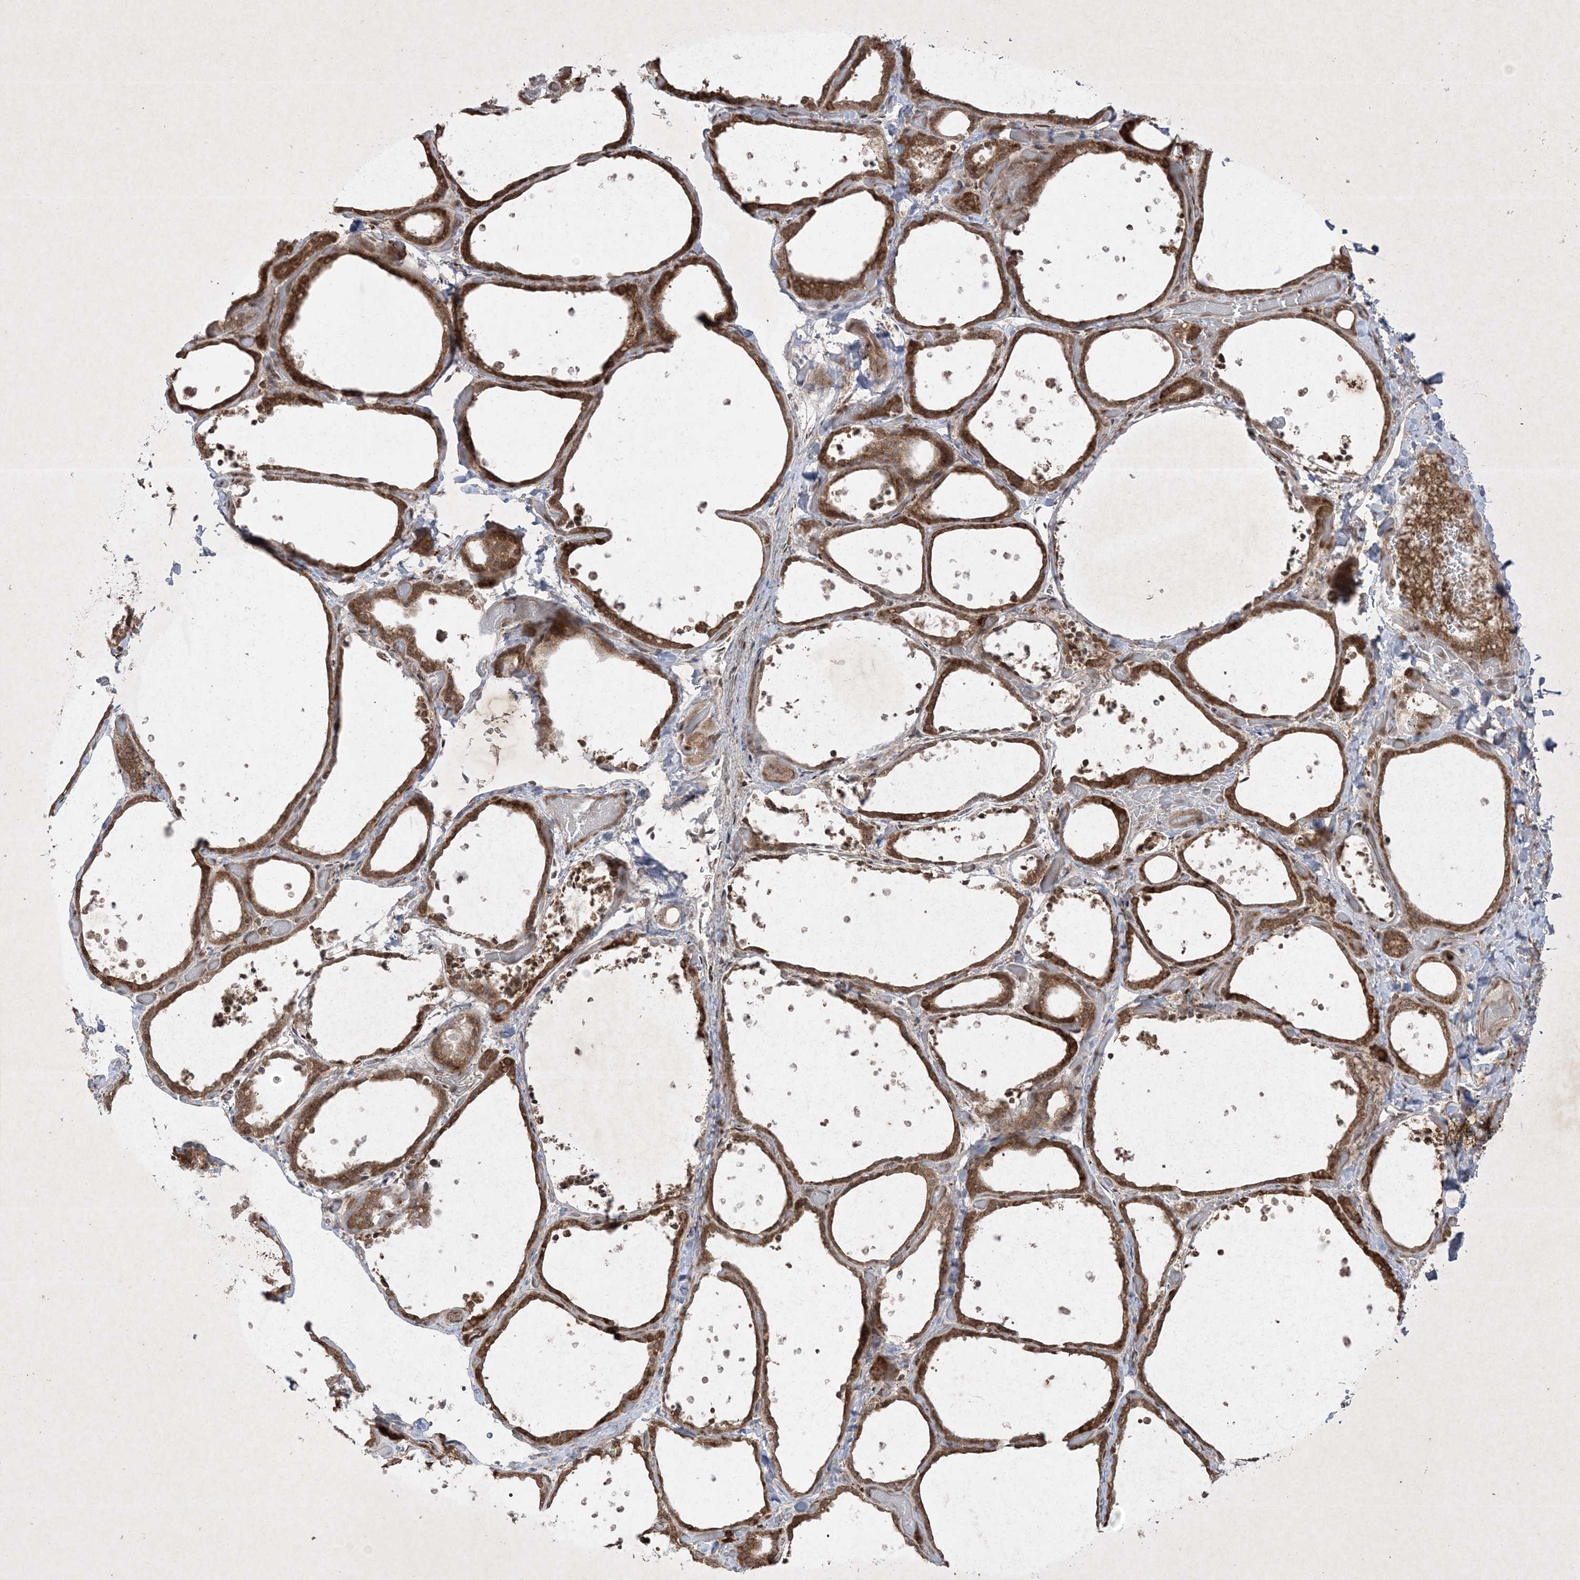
{"staining": {"intensity": "moderate", "quantity": ">75%", "location": "cytoplasmic/membranous"}, "tissue": "thyroid gland", "cell_type": "Glandular cells", "image_type": "normal", "snomed": [{"axis": "morphology", "description": "Normal tissue, NOS"}, {"axis": "topography", "description": "Thyroid gland"}], "caption": "This image exhibits immunohistochemistry (IHC) staining of unremarkable human thyroid gland, with medium moderate cytoplasmic/membranous expression in approximately >75% of glandular cells.", "gene": "PTK6", "patient": {"sex": "female", "age": 44}}